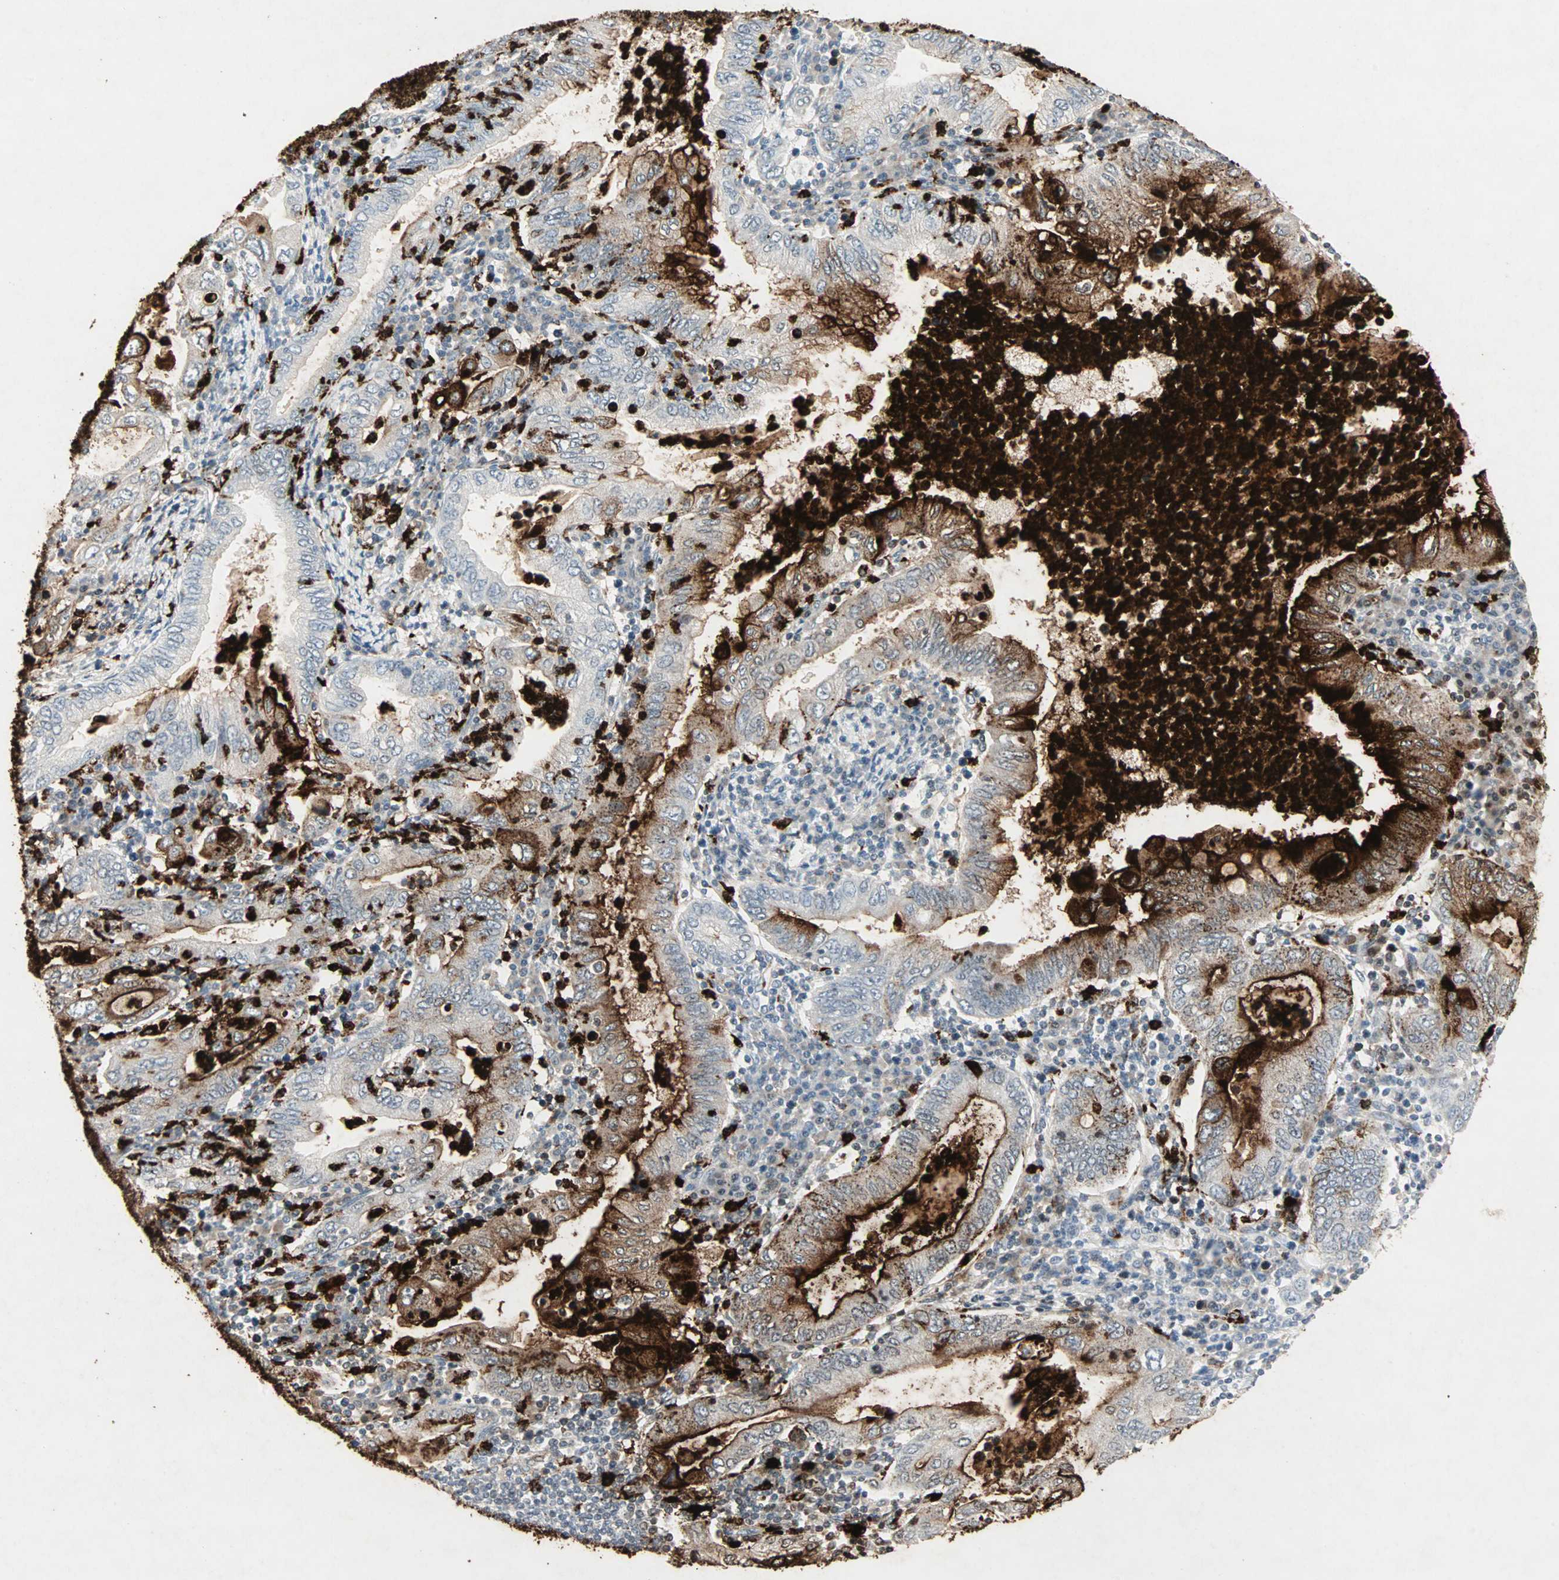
{"staining": {"intensity": "strong", "quantity": "25%-75%", "location": "cytoplasmic/membranous"}, "tissue": "stomach cancer", "cell_type": "Tumor cells", "image_type": "cancer", "snomed": [{"axis": "morphology", "description": "Normal tissue, NOS"}, {"axis": "morphology", "description": "Adenocarcinoma, NOS"}, {"axis": "topography", "description": "Esophagus"}, {"axis": "topography", "description": "Stomach, upper"}, {"axis": "topography", "description": "Peripheral nerve tissue"}], "caption": "Stomach adenocarcinoma stained with a protein marker exhibits strong staining in tumor cells.", "gene": "CEACAM6", "patient": {"sex": "male", "age": 62}}